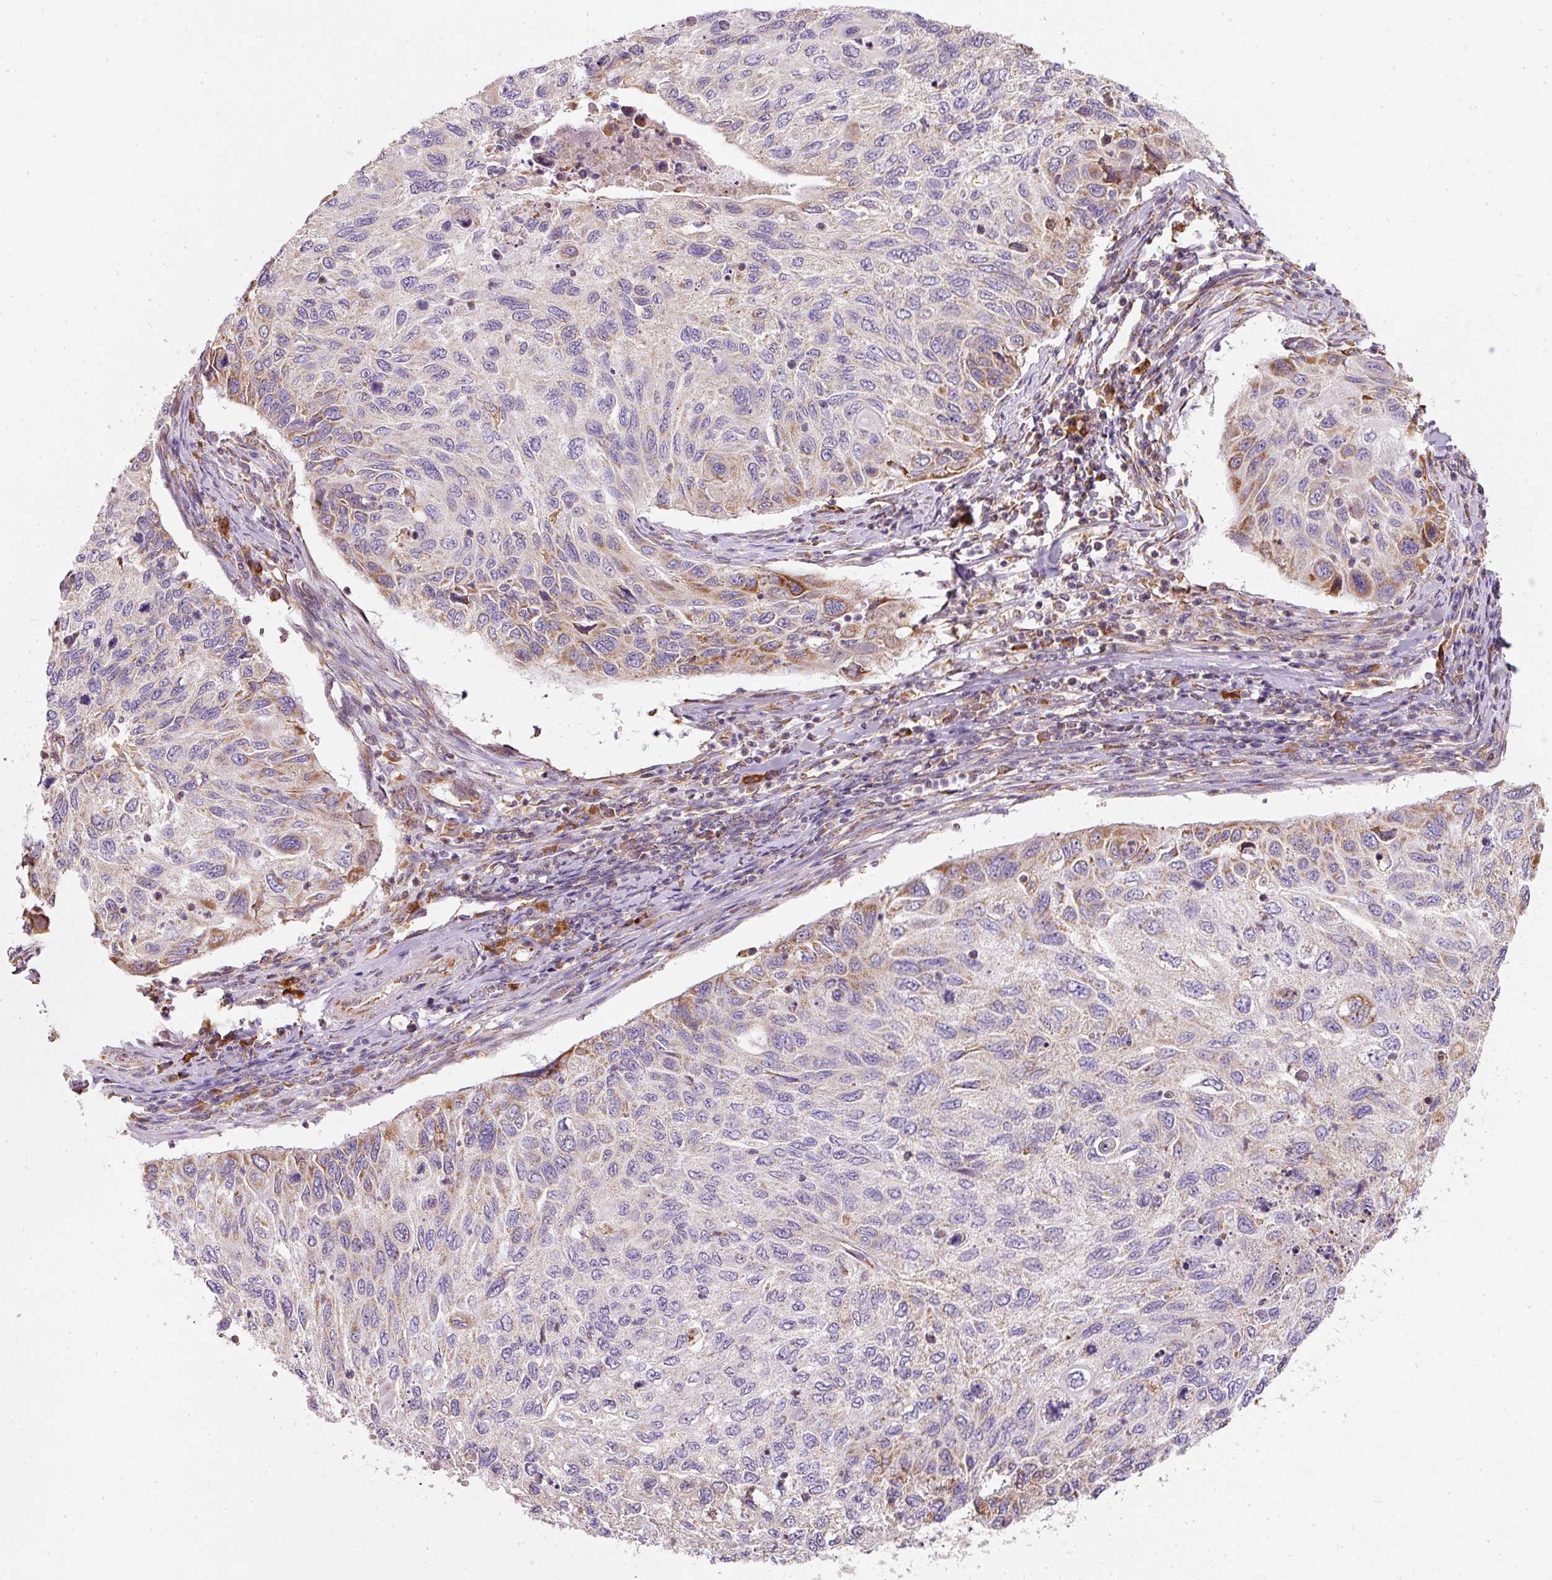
{"staining": {"intensity": "moderate", "quantity": "<25%", "location": "cytoplasmic/membranous"}, "tissue": "cervical cancer", "cell_type": "Tumor cells", "image_type": "cancer", "snomed": [{"axis": "morphology", "description": "Squamous cell carcinoma, NOS"}, {"axis": "topography", "description": "Cervix"}], "caption": "Cervical squamous cell carcinoma tissue displays moderate cytoplasmic/membranous staining in about <25% of tumor cells, visualized by immunohistochemistry.", "gene": "MORN4", "patient": {"sex": "female", "age": 70}}